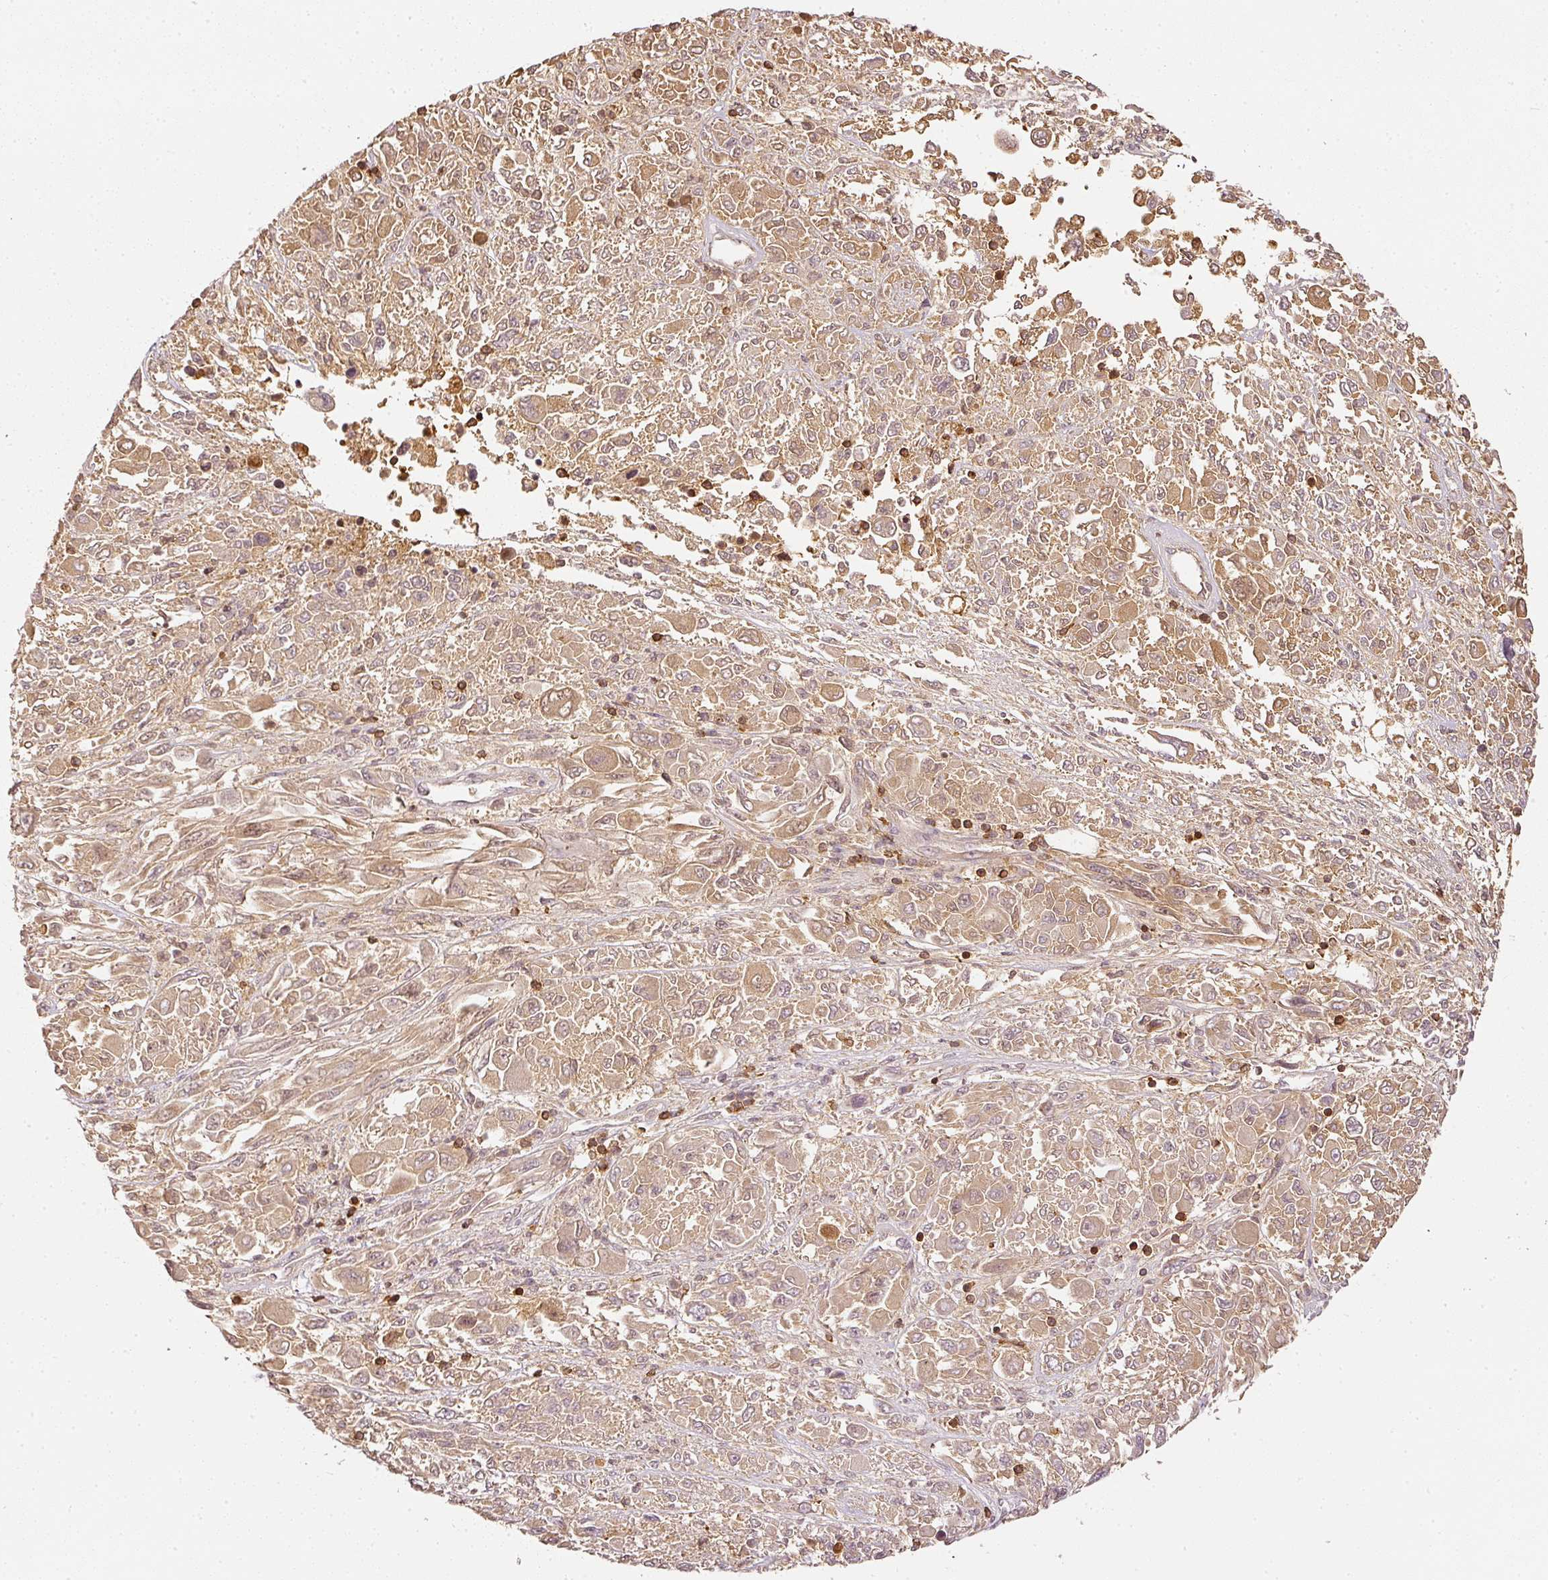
{"staining": {"intensity": "moderate", "quantity": ">75%", "location": "cytoplasmic/membranous"}, "tissue": "melanoma", "cell_type": "Tumor cells", "image_type": "cancer", "snomed": [{"axis": "morphology", "description": "Malignant melanoma, NOS"}, {"axis": "topography", "description": "Skin"}], "caption": "Immunohistochemical staining of malignant melanoma demonstrates medium levels of moderate cytoplasmic/membranous positivity in about >75% of tumor cells.", "gene": "EVL", "patient": {"sex": "female", "age": 91}}